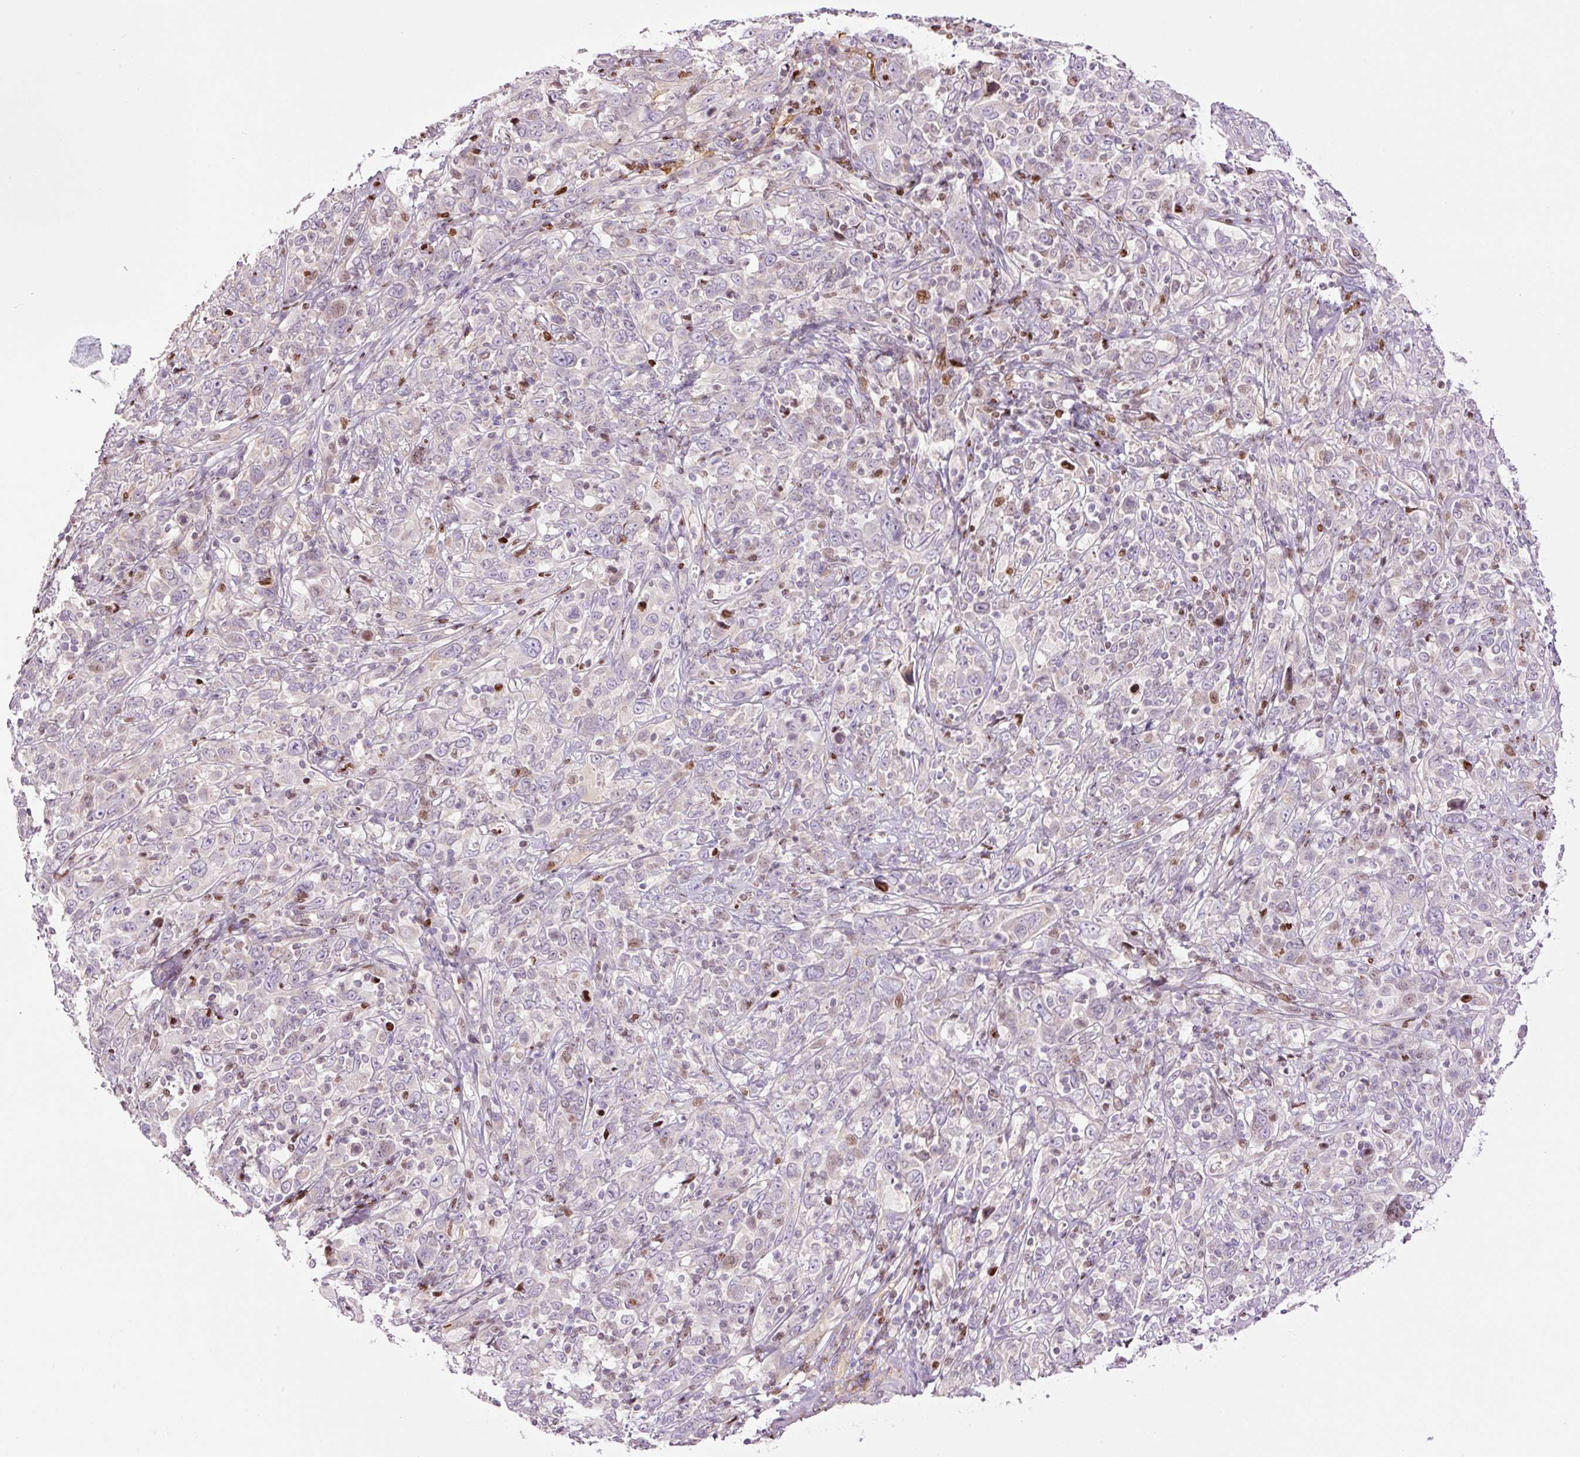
{"staining": {"intensity": "negative", "quantity": "none", "location": "none"}, "tissue": "cervical cancer", "cell_type": "Tumor cells", "image_type": "cancer", "snomed": [{"axis": "morphology", "description": "Squamous cell carcinoma, NOS"}, {"axis": "topography", "description": "Cervix"}], "caption": "A histopathology image of cervical squamous cell carcinoma stained for a protein shows no brown staining in tumor cells. (DAB (3,3'-diaminobenzidine) IHC with hematoxylin counter stain).", "gene": "TMEM8B", "patient": {"sex": "female", "age": 46}}